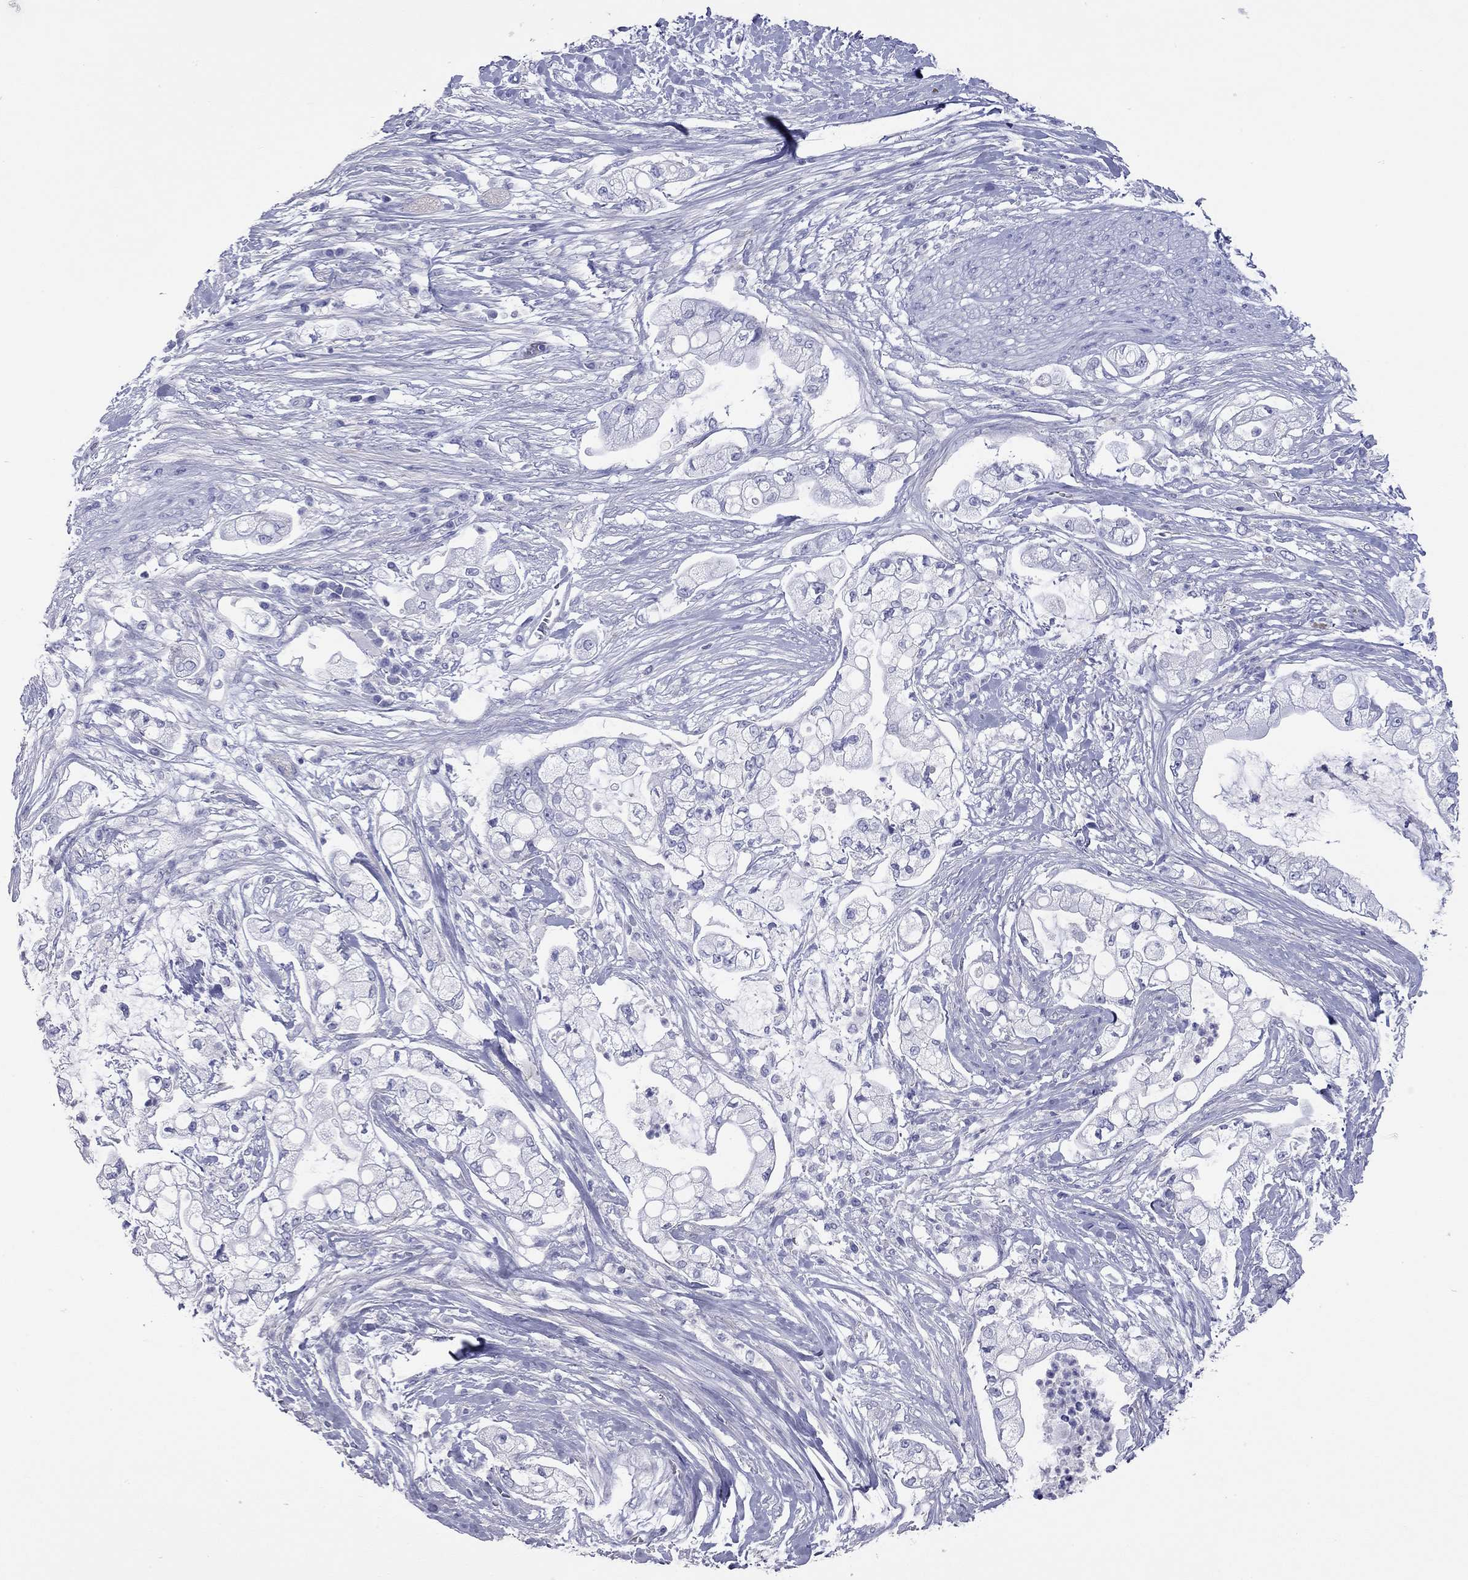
{"staining": {"intensity": "negative", "quantity": "none", "location": "none"}, "tissue": "pancreatic cancer", "cell_type": "Tumor cells", "image_type": "cancer", "snomed": [{"axis": "morphology", "description": "Adenocarcinoma, NOS"}, {"axis": "topography", "description": "Pancreas"}], "caption": "This is an IHC photomicrograph of pancreatic cancer (adenocarcinoma). There is no expression in tumor cells.", "gene": "ACTL7B", "patient": {"sex": "female", "age": 69}}